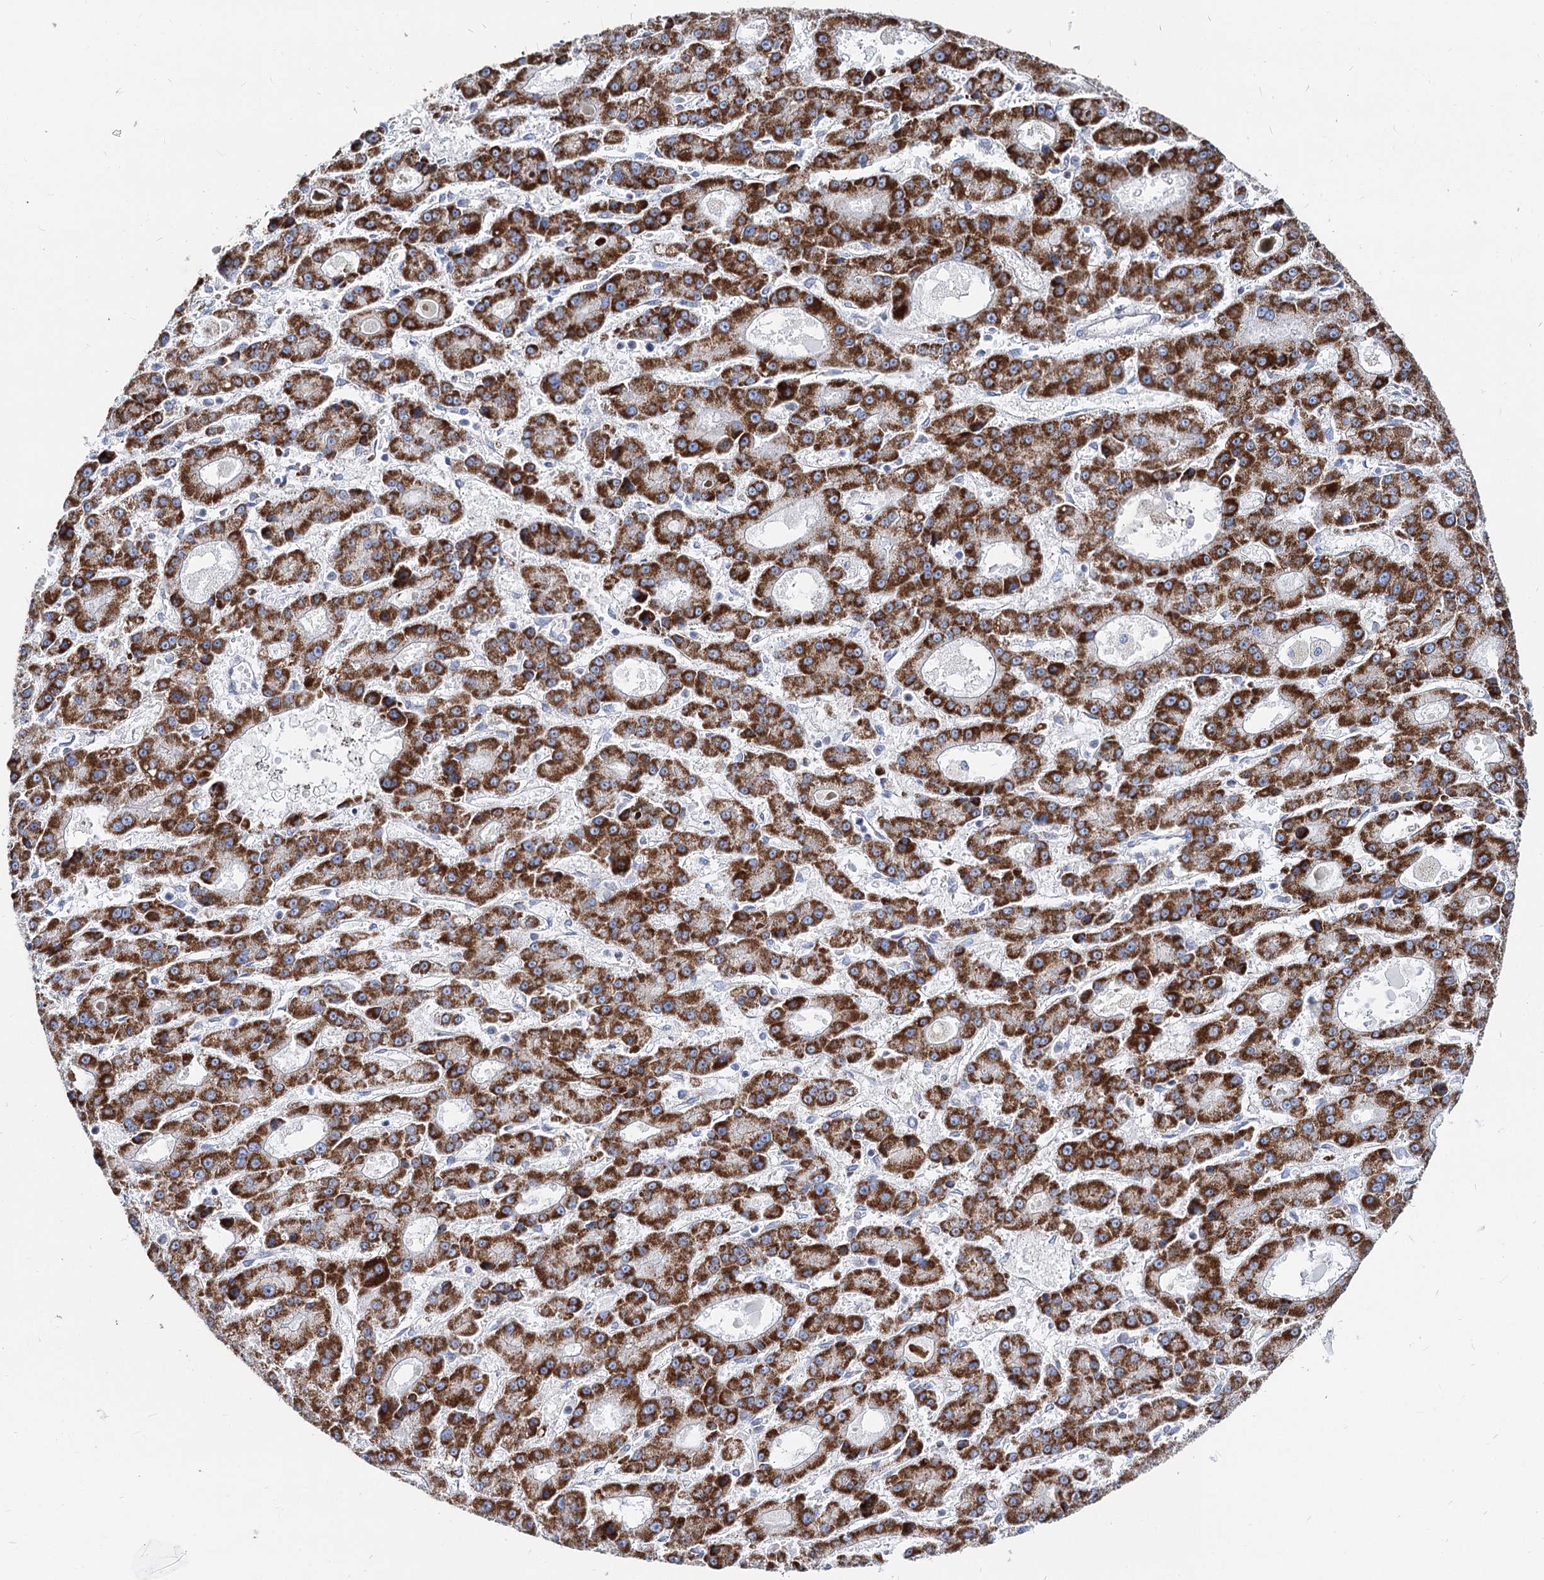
{"staining": {"intensity": "strong", "quantity": ">75%", "location": "cytoplasmic/membranous"}, "tissue": "liver cancer", "cell_type": "Tumor cells", "image_type": "cancer", "snomed": [{"axis": "morphology", "description": "Carcinoma, Hepatocellular, NOS"}, {"axis": "topography", "description": "Liver"}], "caption": "This is a micrograph of immunohistochemistry staining of hepatocellular carcinoma (liver), which shows strong staining in the cytoplasmic/membranous of tumor cells.", "gene": "MCCC2", "patient": {"sex": "male", "age": 70}}